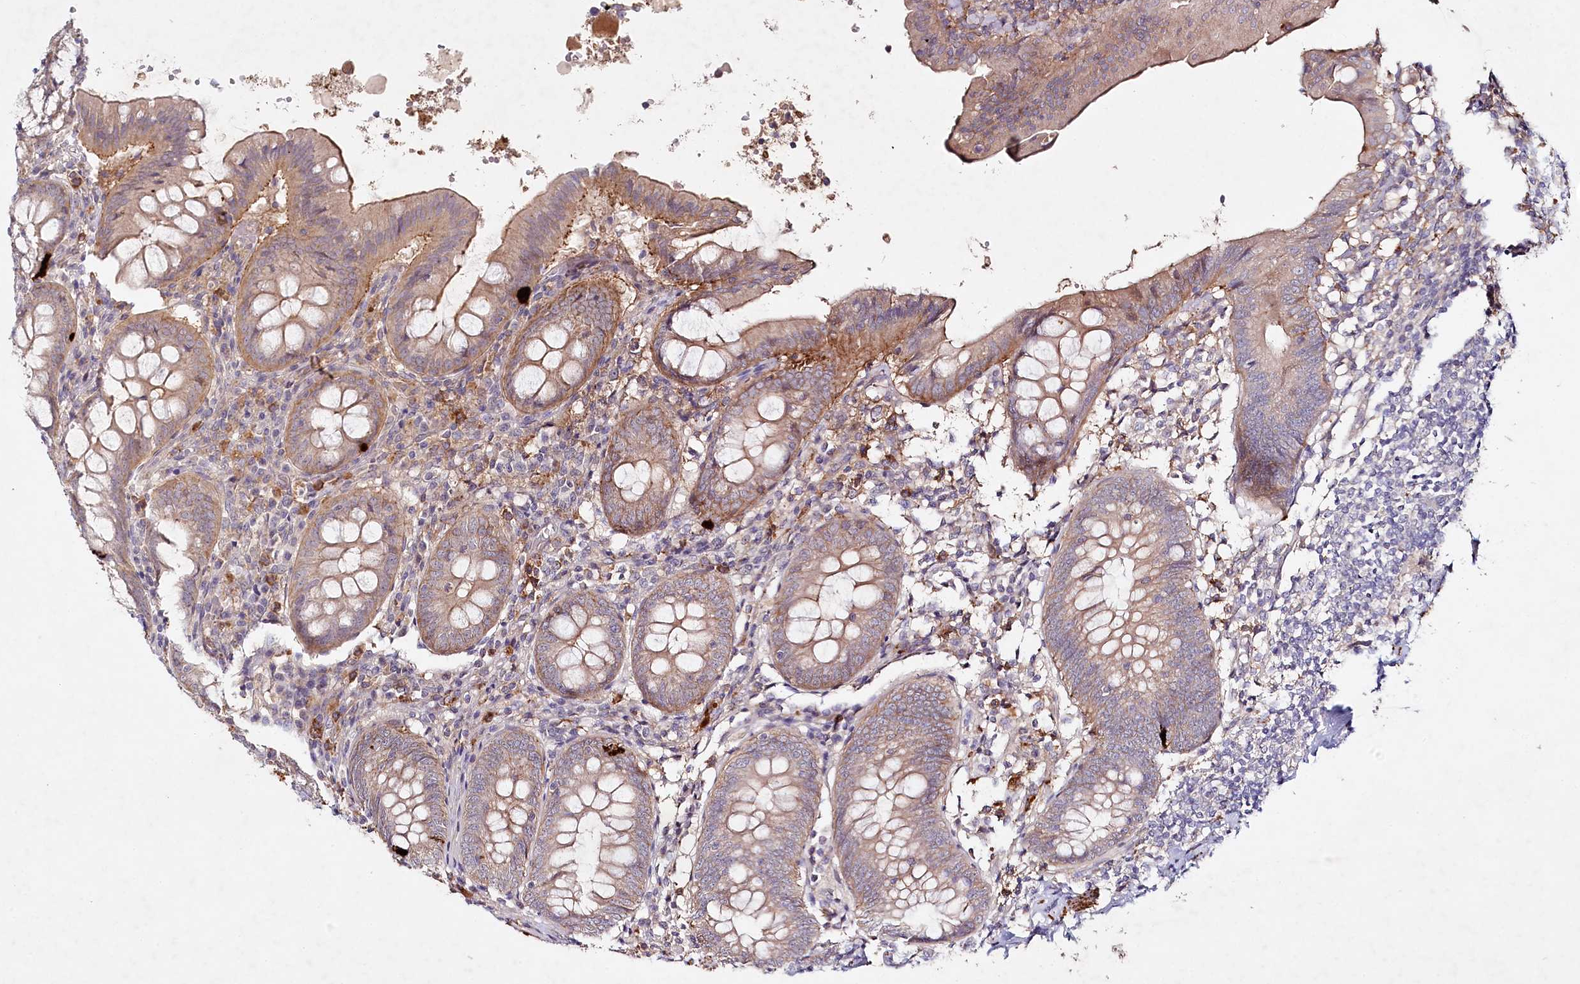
{"staining": {"intensity": "moderate", "quantity": "25%-75%", "location": "cytoplasmic/membranous"}, "tissue": "appendix", "cell_type": "Glandular cells", "image_type": "normal", "snomed": [{"axis": "morphology", "description": "Normal tissue, NOS"}, {"axis": "topography", "description": "Appendix"}], "caption": "DAB immunohistochemical staining of normal human appendix reveals moderate cytoplasmic/membranous protein positivity in about 25%-75% of glandular cells.", "gene": "ALDH3B1", "patient": {"sex": "female", "age": 54}}